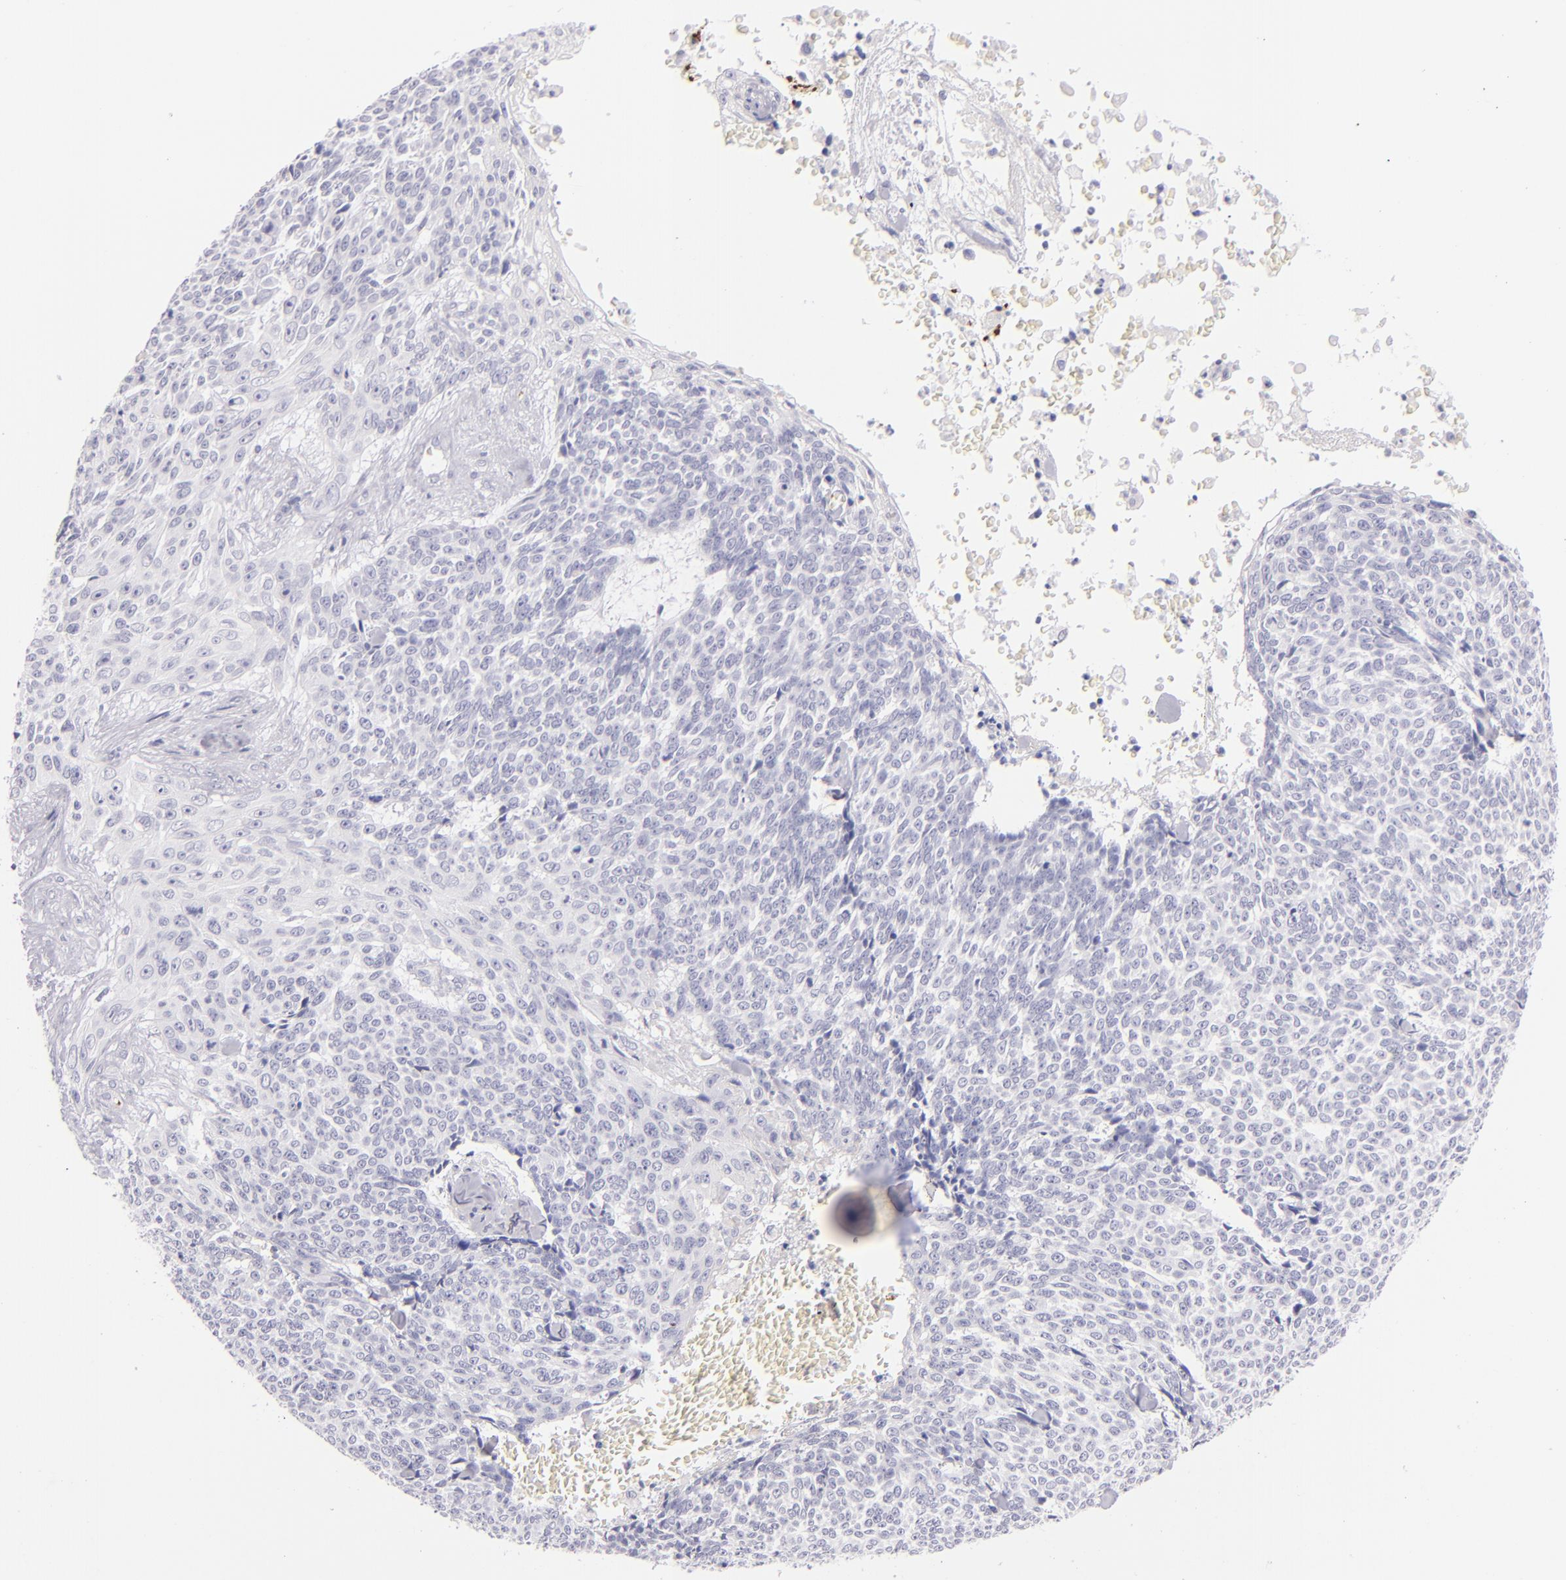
{"staining": {"intensity": "negative", "quantity": "none", "location": "none"}, "tissue": "skin cancer", "cell_type": "Tumor cells", "image_type": "cancer", "snomed": [{"axis": "morphology", "description": "Basal cell carcinoma"}, {"axis": "topography", "description": "Skin"}], "caption": "Immunohistochemical staining of human basal cell carcinoma (skin) exhibits no significant staining in tumor cells.", "gene": "GP1BA", "patient": {"sex": "female", "age": 89}}